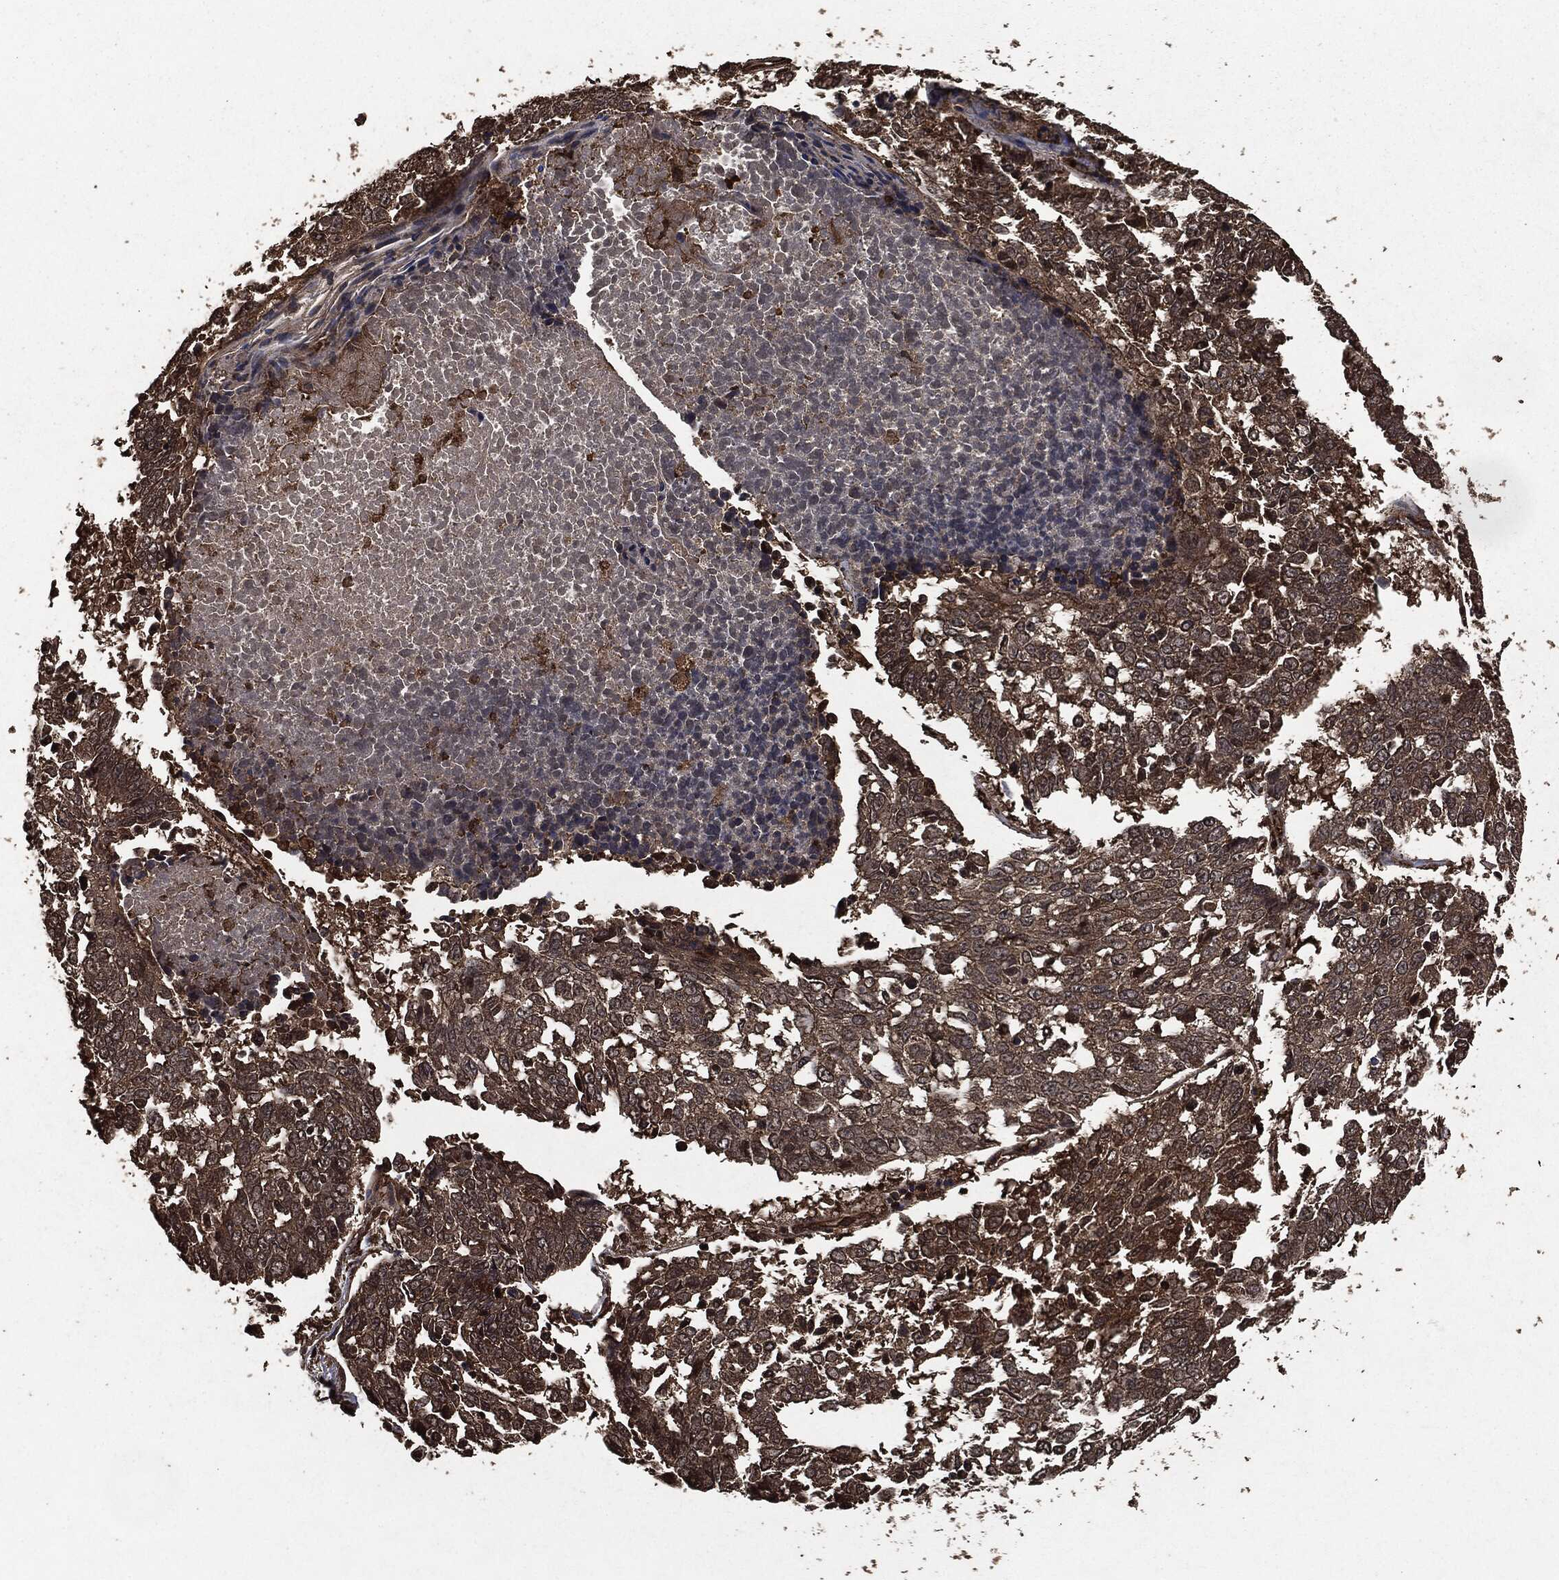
{"staining": {"intensity": "weak", "quantity": "25%-75%", "location": "cytoplasmic/membranous"}, "tissue": "lung cancer", "cell_type": "Tumor cells", "image_type": "cancer", "snomed": [{"axis": "morphology", "description": "Squamous cell carcinoma, NOS"}, {"axis": "topography", "description": "Lung"}], "caption": "Immunohistochemical staining of human lung cancer demonstrates low levels of weak cytoplasmic/membranous positivity in about 25%-75% of tumor cells. The staining was performed using DAB to visualize the protein expression in brown, while the nuclei were stained in blue with hematoxylin (Magnification: 20x).", "gene": "HRAS", "patient": {"sex": "male", "age": 82}}